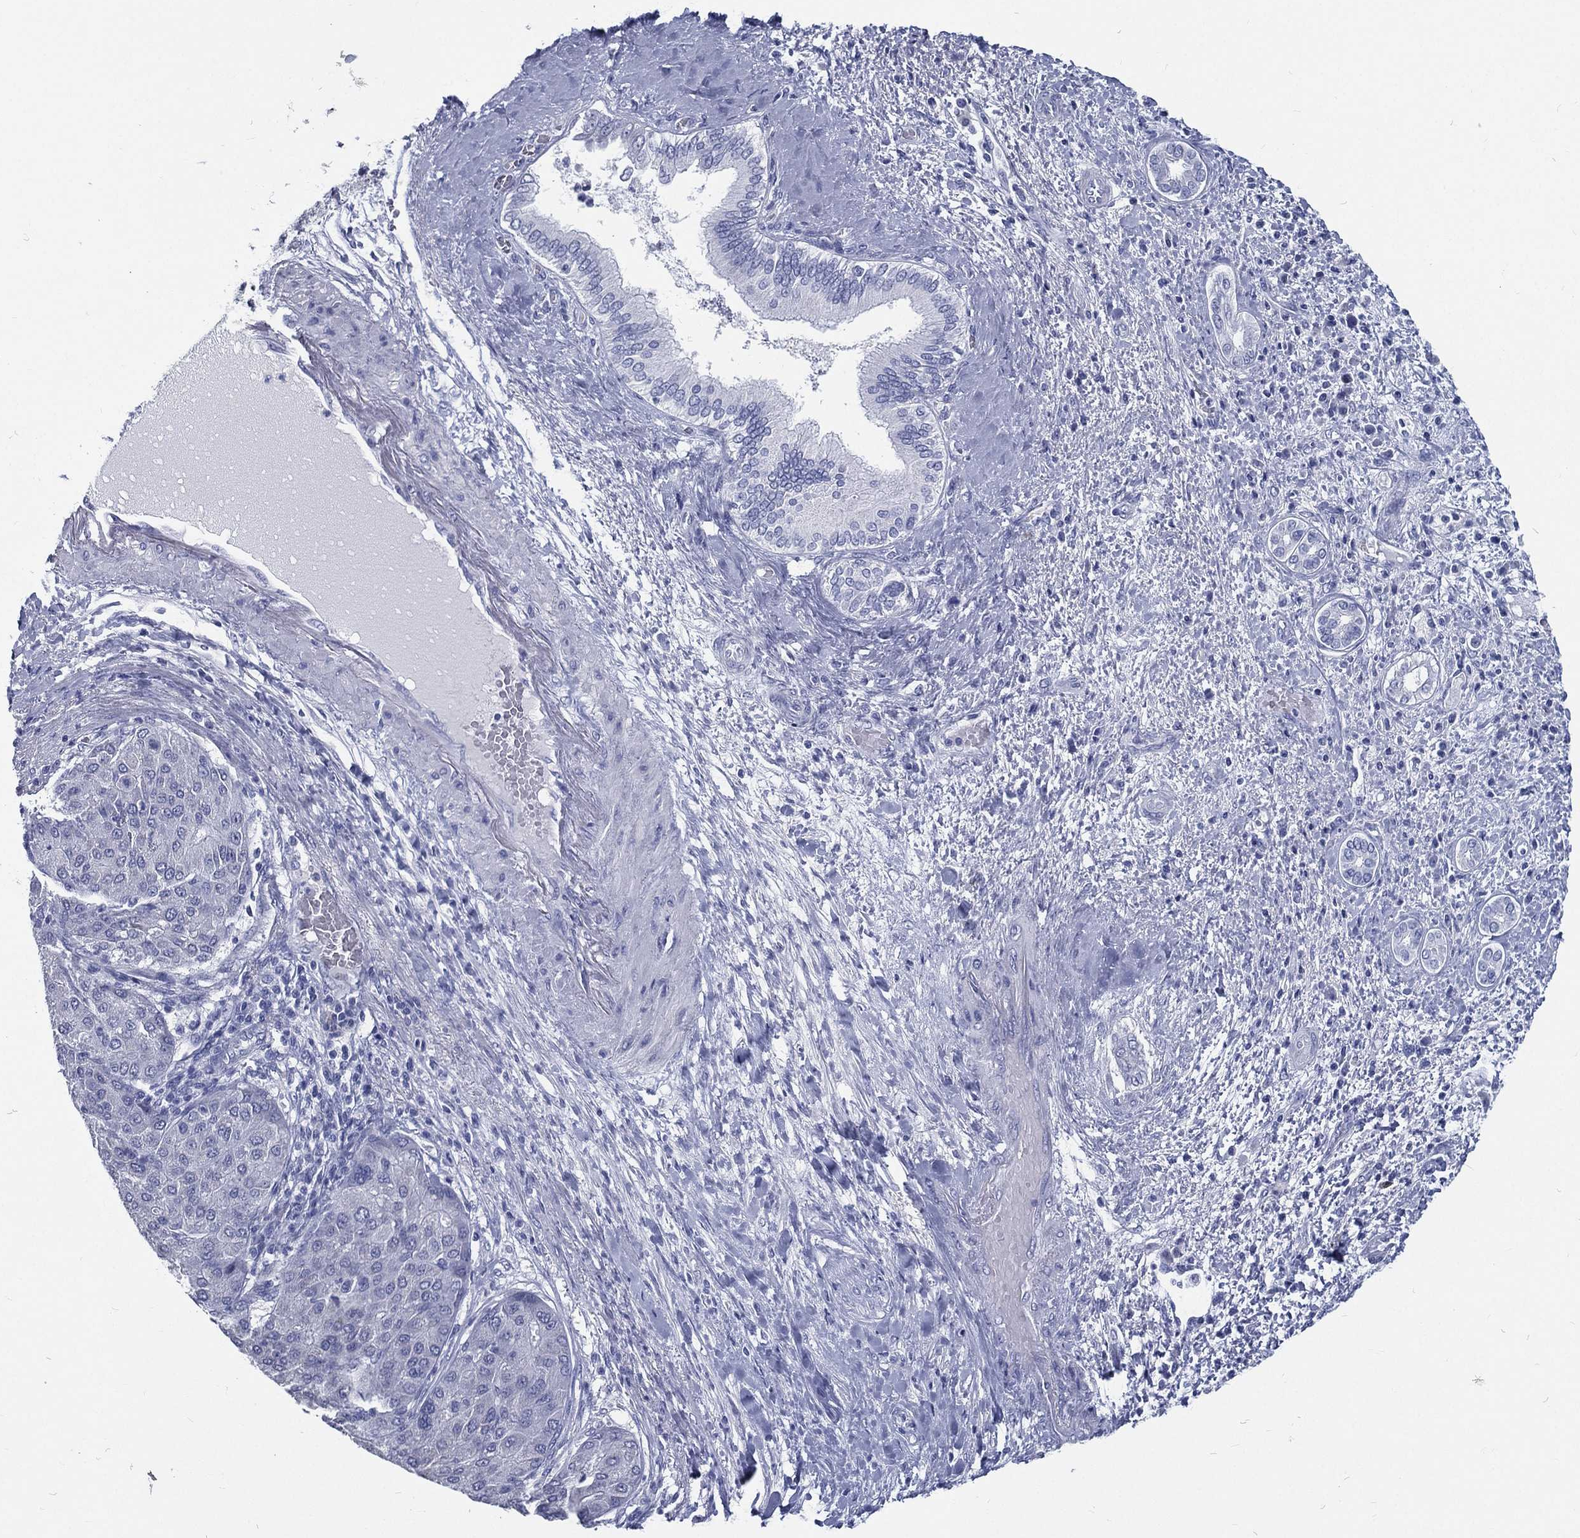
{"staining": {"intensity": "negative", "quantity": "none", "location": "none"}, "tissue": "liver cancer", "cell_type": "Tumor cells", "image_type": "cancer", "snomed": [{"axis": "morphology", "description": "Carcinoma, Hepatocellular, NOS"}, {"axis": "topography", "description": "Liver"}], "caption": "High magnification brightfield microscopy of liver cancer stained with DAB (3,3'-diaminobenzidine) (brown) and counterstained with hematoxylin (blue): tumor cells show no significant expression.", "gene": "RSPH4A", "patient": {"sex": "male", "age": 65}}